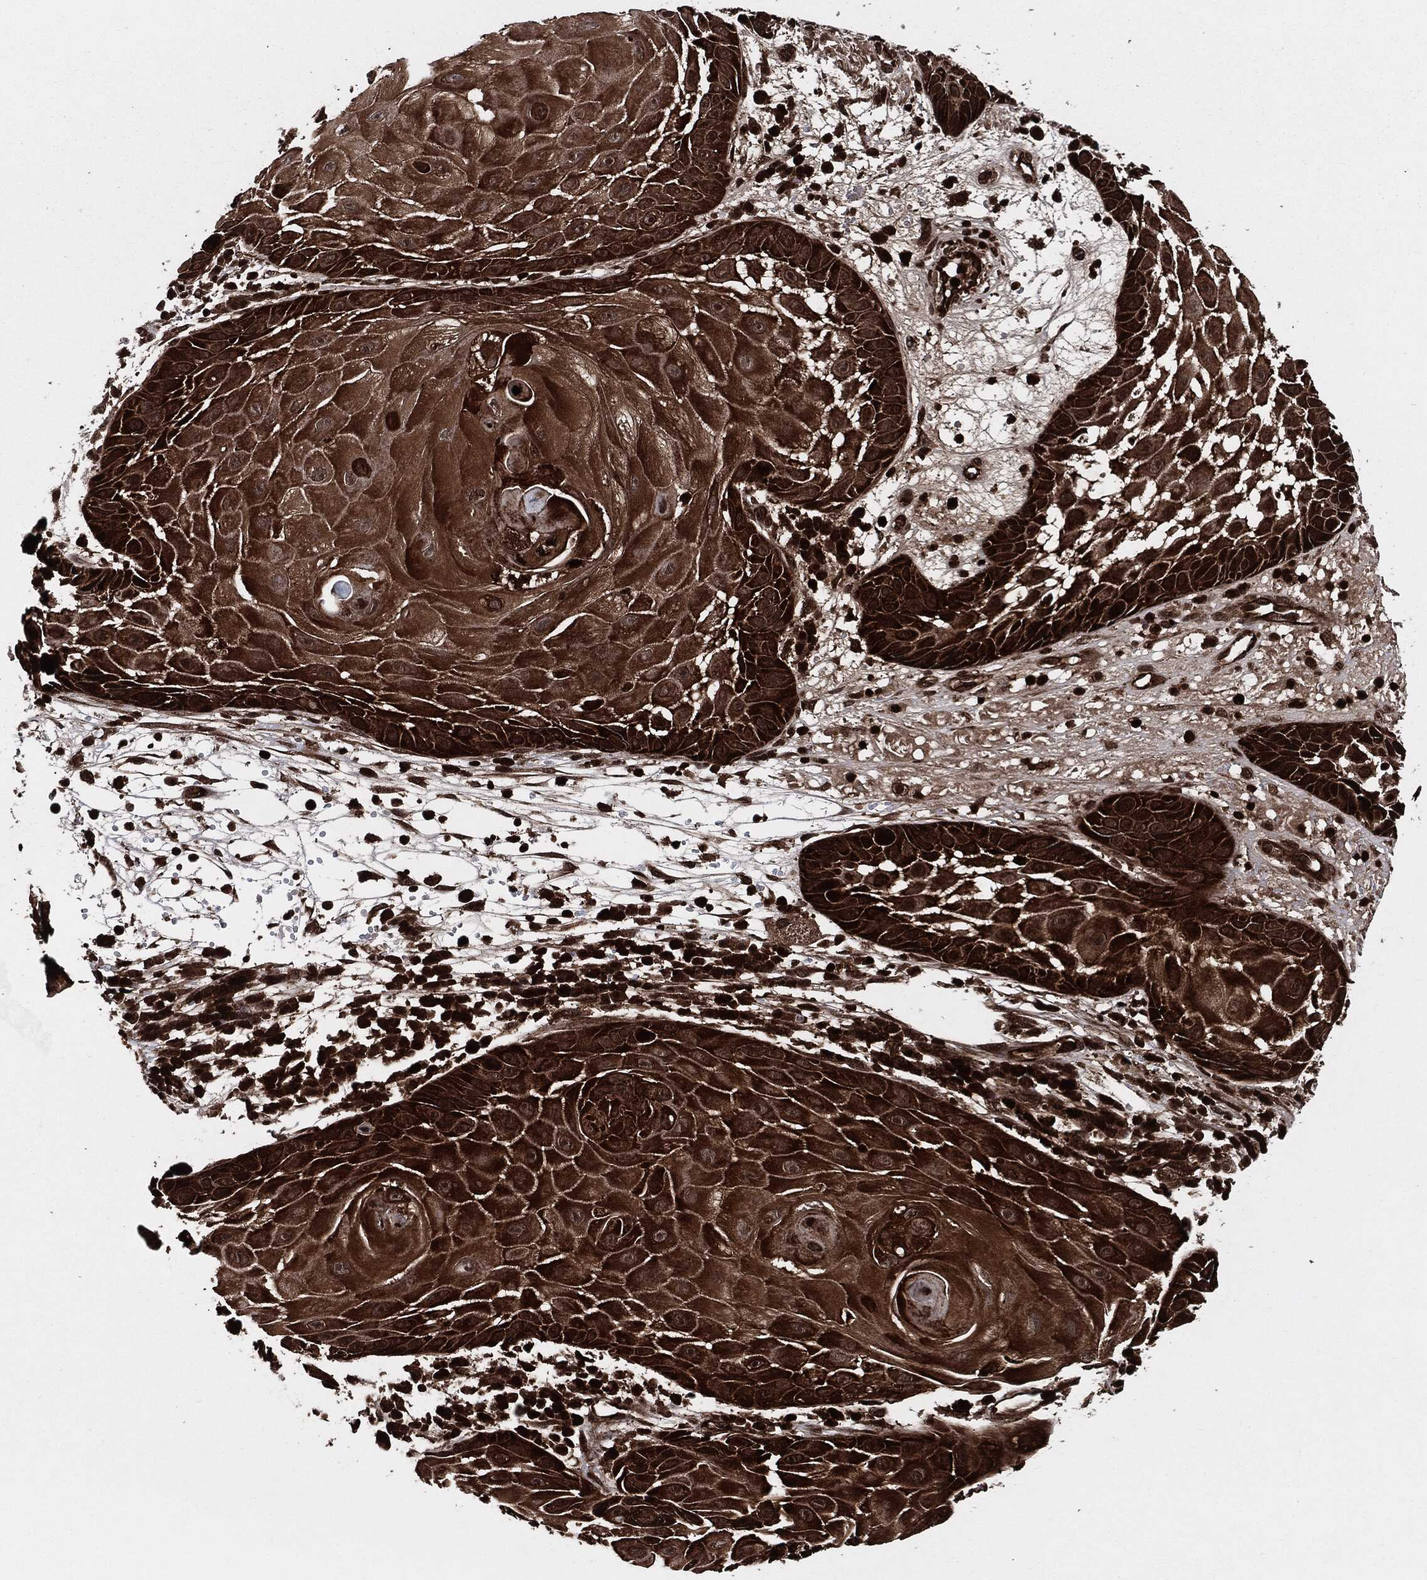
{"staining": {"intensity": "strong", "quantity": ">75%", "location": "cytoplasmic/membranous"}, "tissue": "skin cancer", "cell_type": "Tumor cells", "image_type": "cancer", "snomed": [{"axis": "morphology", "description": "Normal tissue, NOS"}, {"axis": "morphology", "description": "Squamous cell carcinoma, NOS"}, {"axis": "topography", "description": "Skin"}], "caption": "Skin cancer stained with DAB (3,3'-diaminobenzidine) IHC shows high levels of strong cytoplasmic/membranous expression in about >75% of tumor cells.", "gene": "YWHAB", "patient": {"sex": "male", "age": 79}}